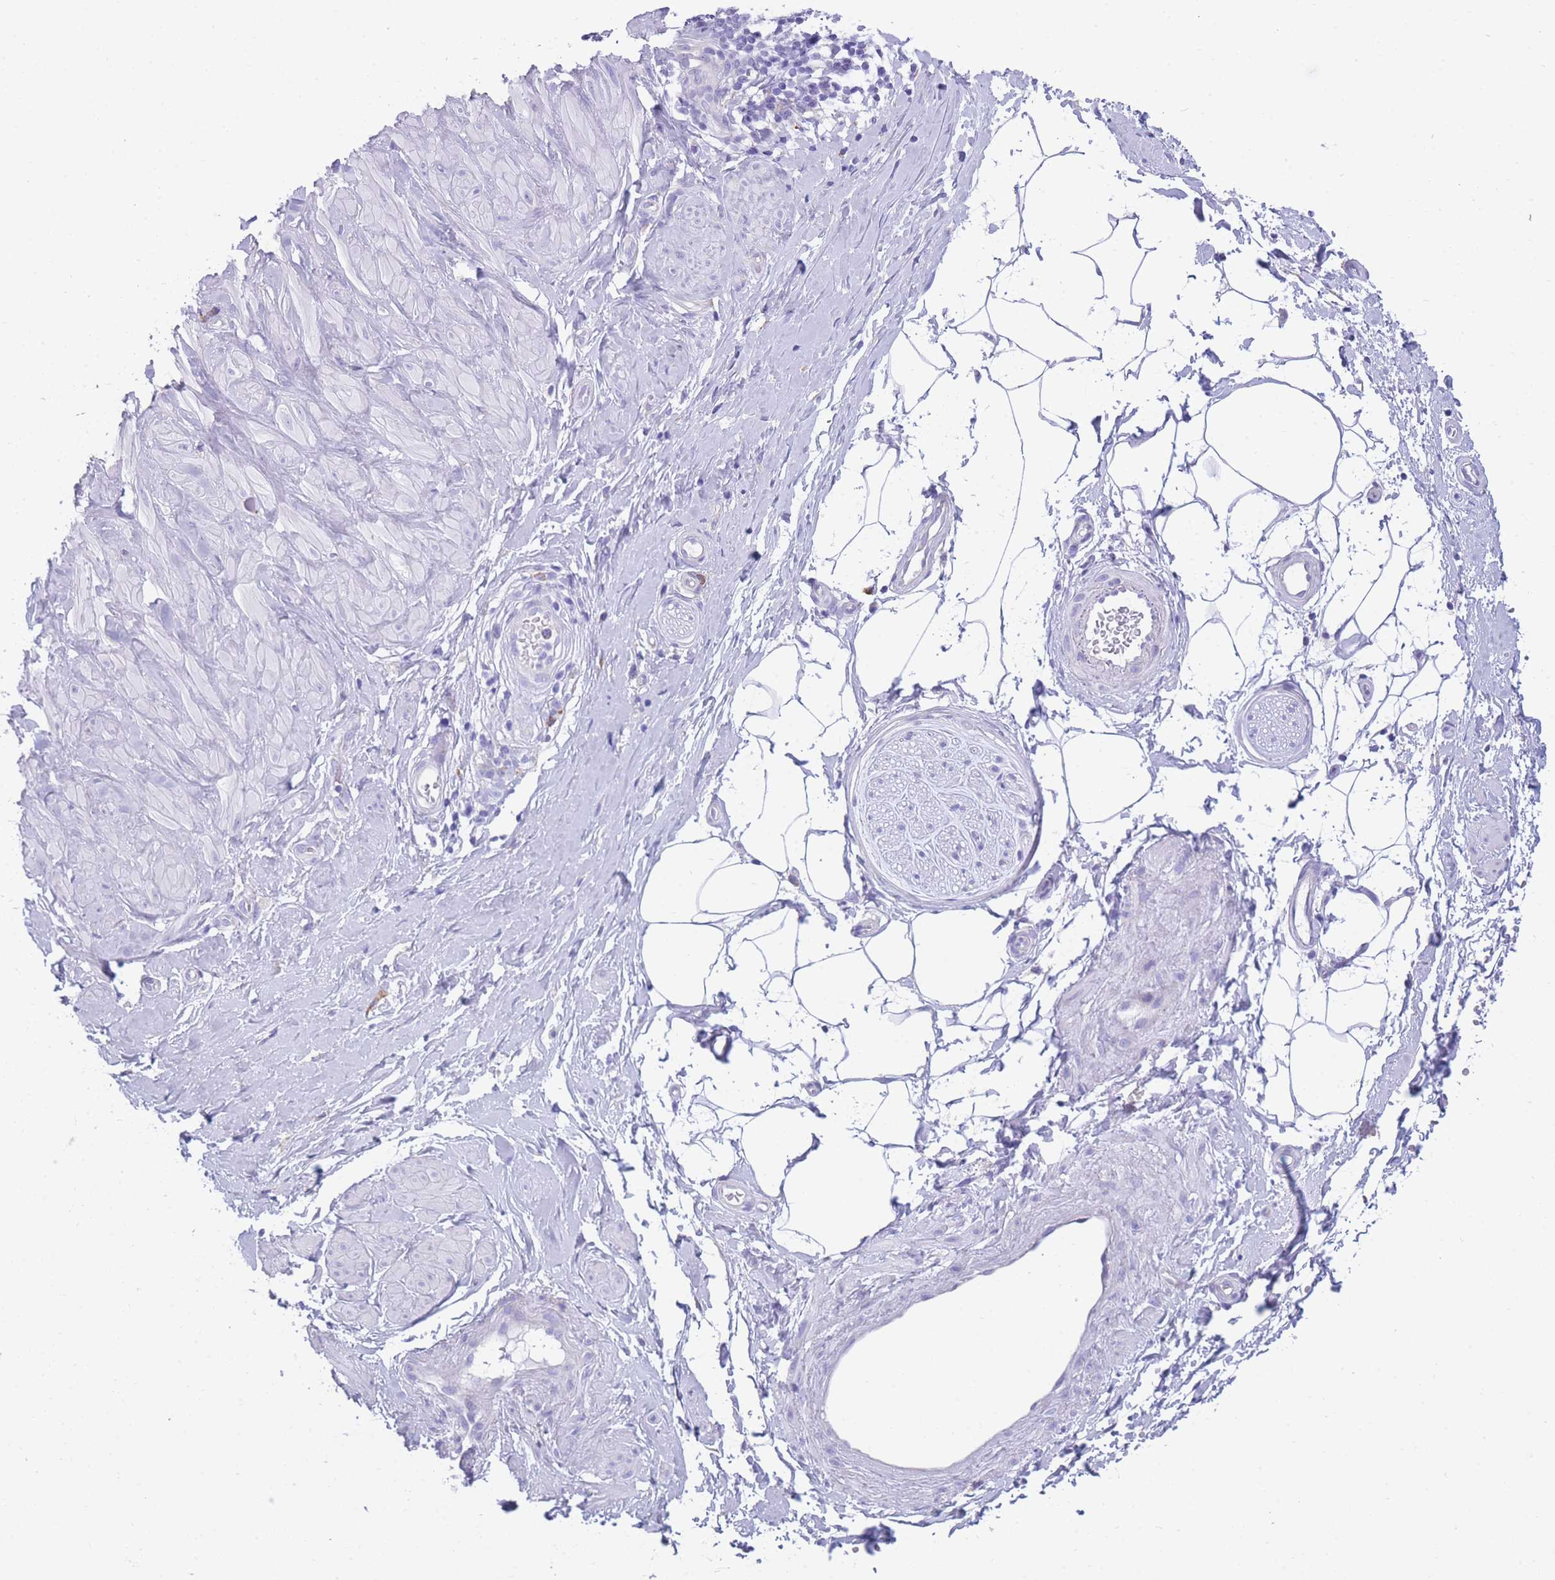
{"staining": {"intensity": "negative", "quantity": "none", "location": "none"}, "tissue": "adipose tissue", "cell_type": "Adipocytes", "image_type": "normal", "snomed": [{"axis": "morphology", "description": "Normal tissue, NOS"}, {"axis": "topography", "description": "Soft tissue"}, {"axis": "topography", "description": "Adipose tissue"}, {"axis": "topography", "description": "Vascular tissue"}, {"axis": "topography", "description": "Peripheral nerve tissue"}], "caption": "An immunohistochemistry (IHC) photomicrograph of benign adipose tissue is shown. There is no staining in adipocytes of adipose tissue. (Stains: DAB IHC with hematoxylin counter stain, Microscopy: brightfield microscopy at high magnification).", "gene": "XKR8", "patient": {"sex": "male", "age": 74}}